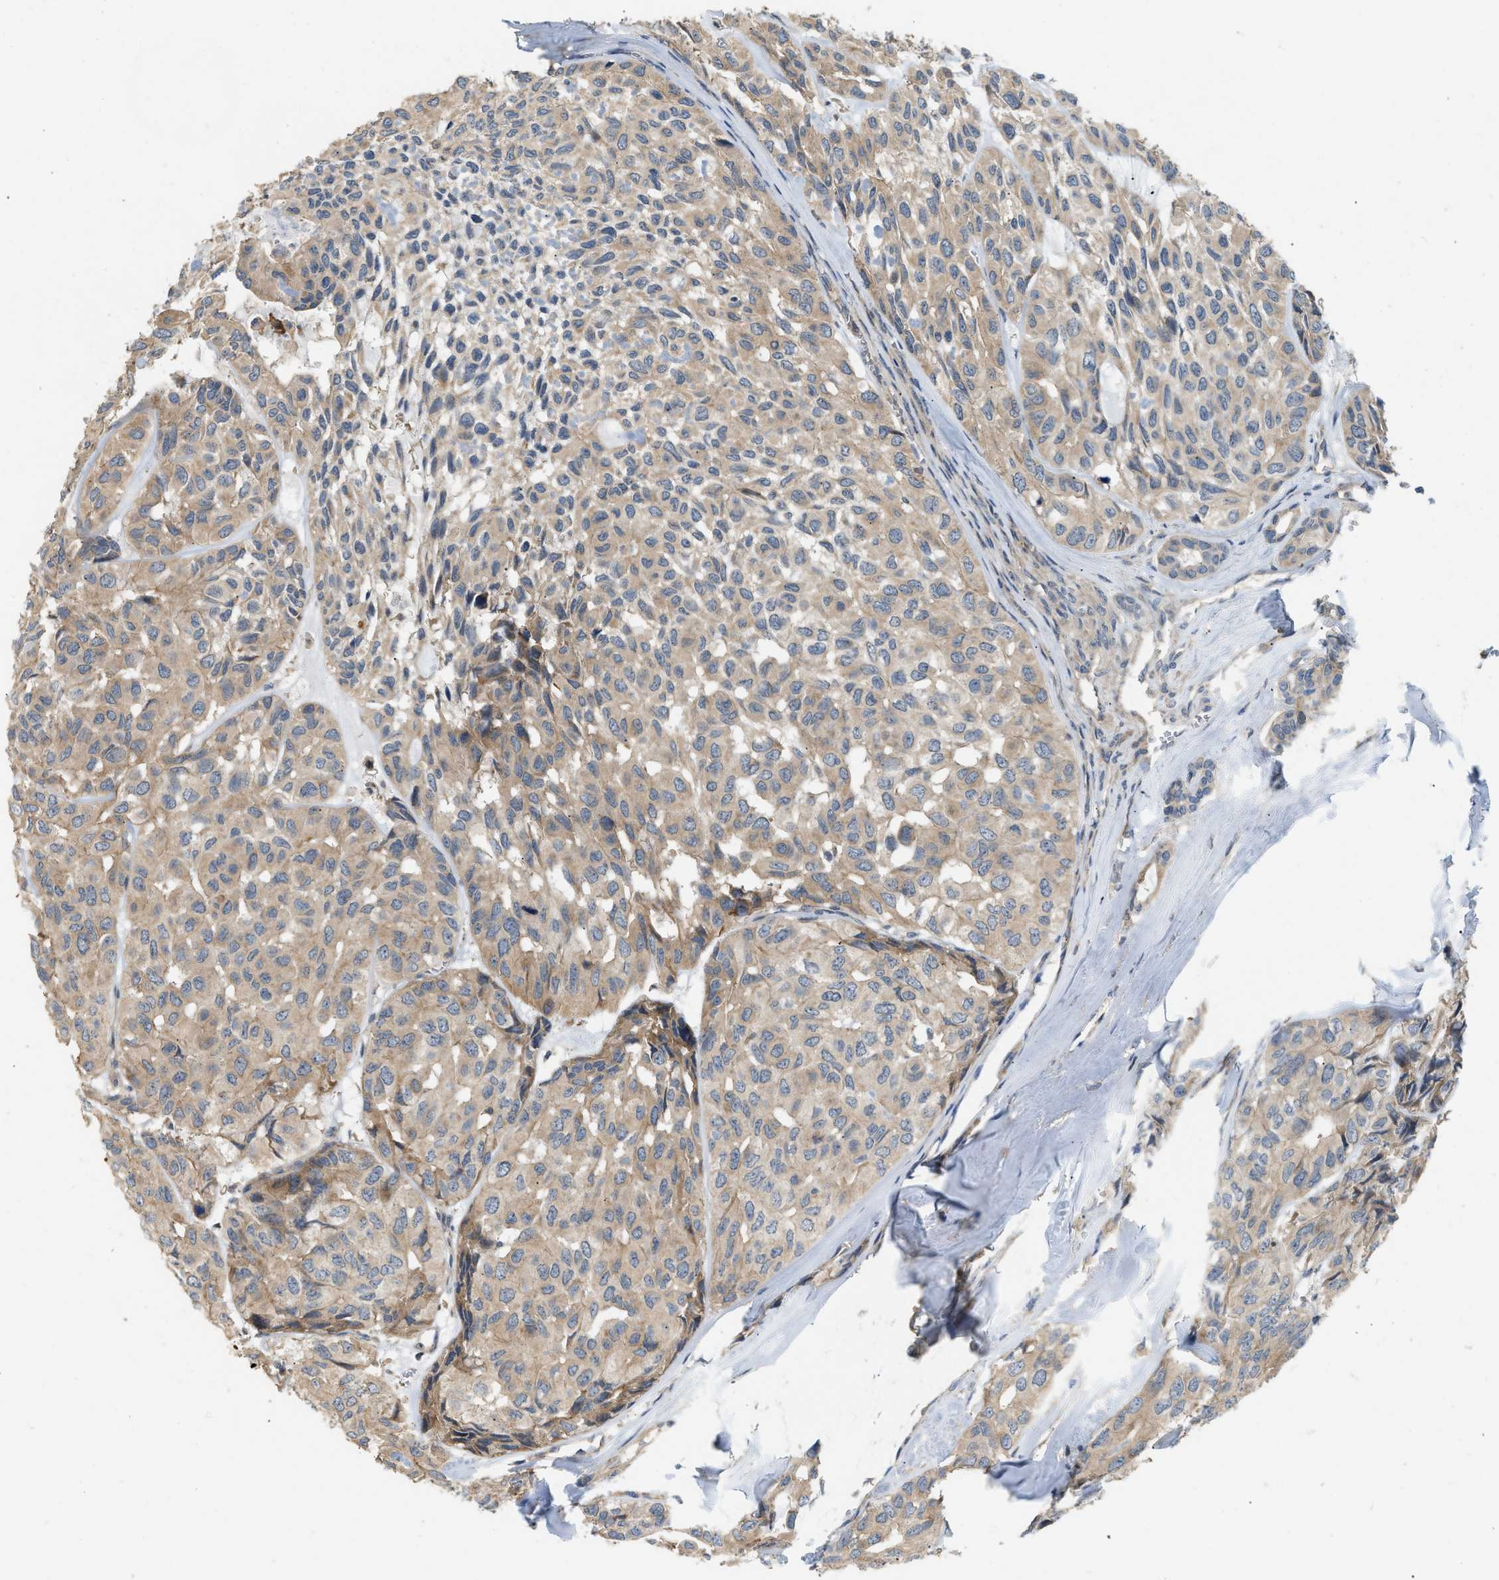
{"staining": {"intensity": "weak", "quantity": ">75%", "location": "cytoplasmic/membranous"}, "tissue": "head and neck cancer", "cell_type": "Tumor cells", "image_type": "cancer", "snomed": [{"axis": "morphology", "description": "Adenocarcinoma, NOS"}, {"axis": "topography", "description": "Salivary gland, NOS"}, {"axis": "topography", "description": "Head-Neck"}], "caption": "Head and neck adenocarcinoma stained with DAB IHC displays low levels of weak cytoplasmic/membranous positivity in about >75% of tumor cells.", "gene": "BTN3A2", "patient": {"sex": "female", "age": 76}}